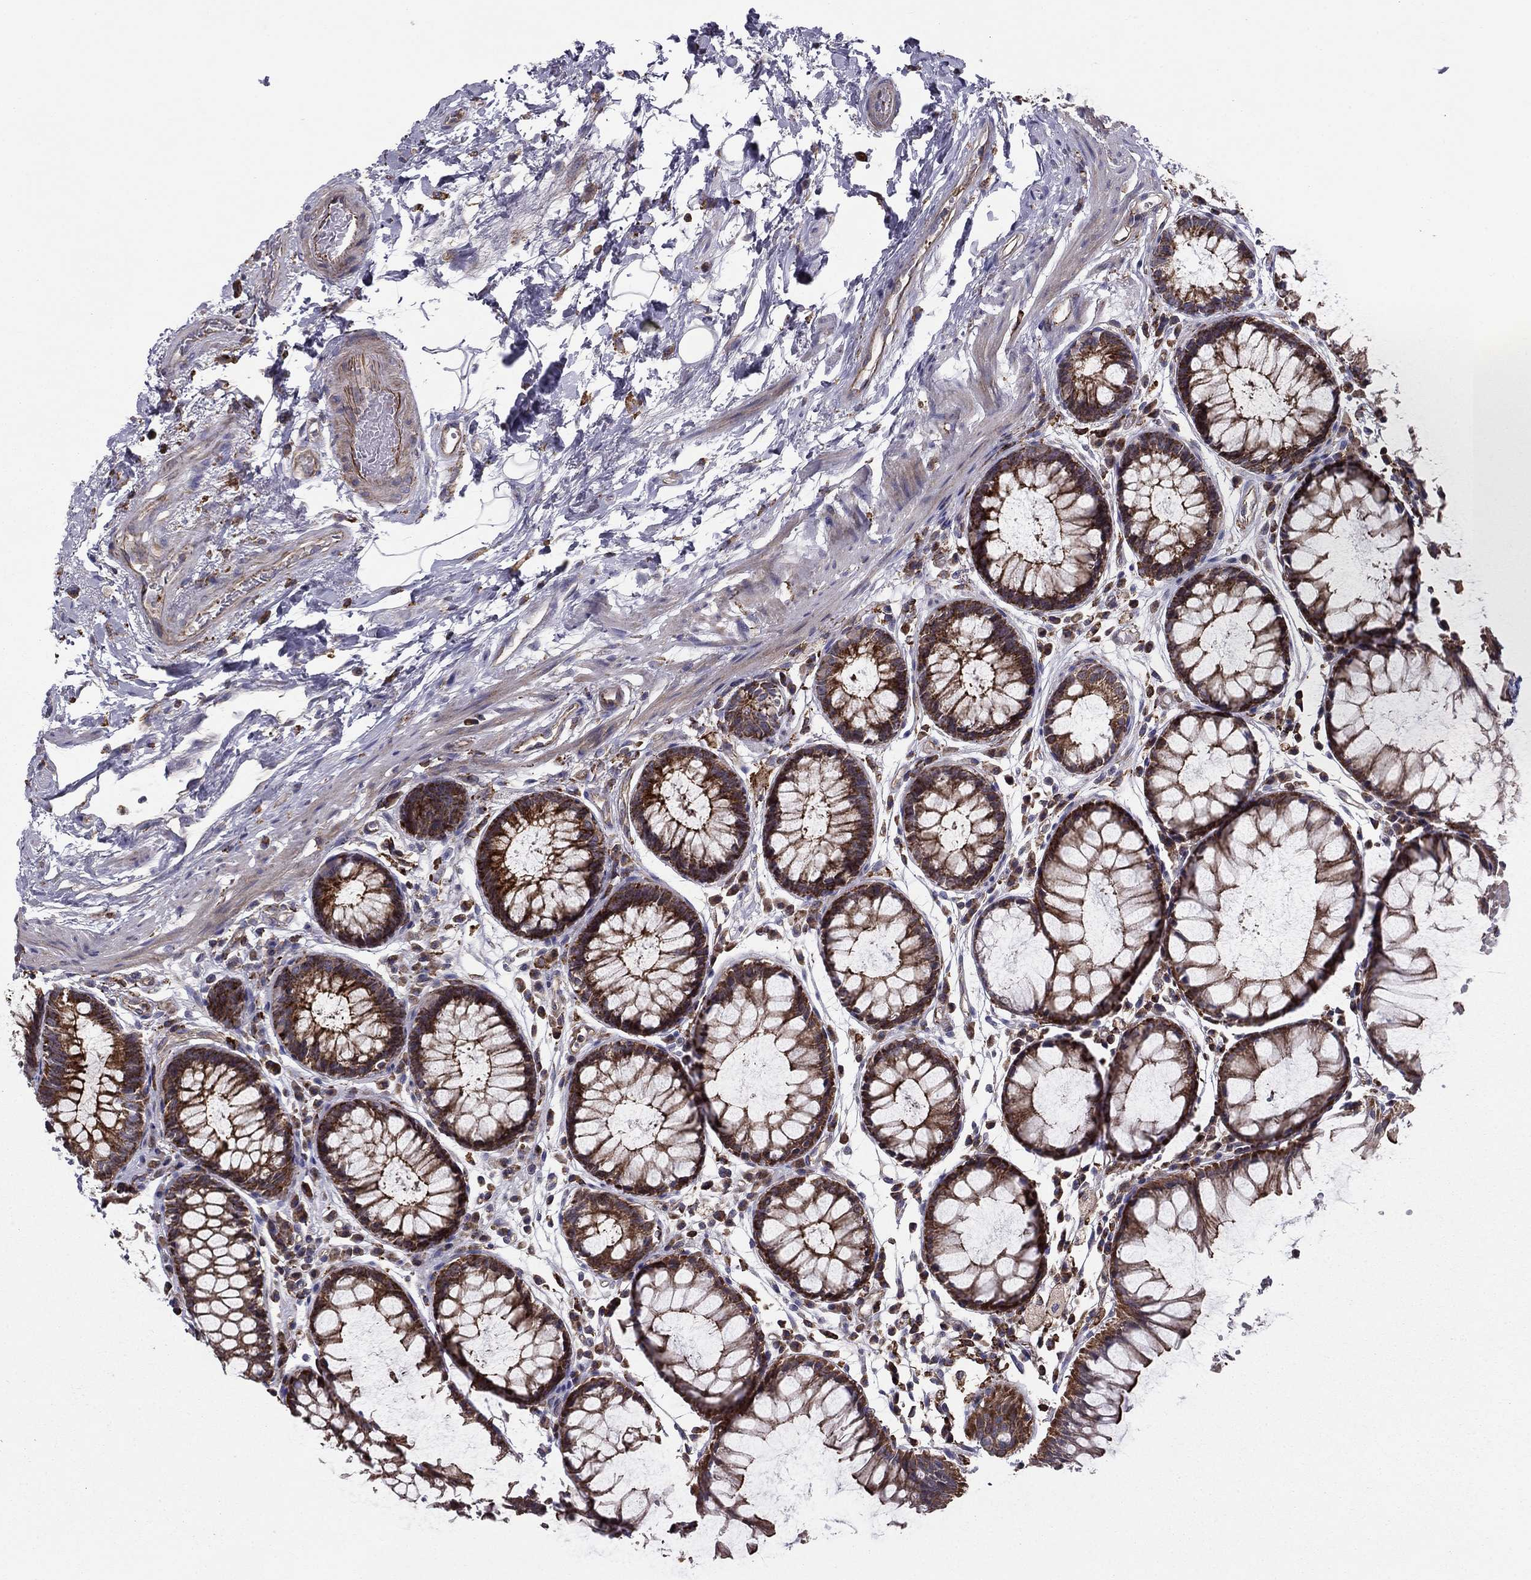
{"staining": {"intensity": "strong", "quantity": "25%-75%", "location": "cytoplasmic/membranous"}, "tissue": "rectum", "cell_type": "Glandular cells", "image_type": "normal", "snomed": [{"axis": "morphology", "description": "Normal tissue, NOS"}, {"axis": "topography", "description": "Rectum"}], "caption": "Glandular cells display high levels of strong cytoplasmic/membranous expression in approximately 25%-75% of cells in benign rectum.", "gene": "ALG6", "patient": {"sex": "female", "age": 68}}